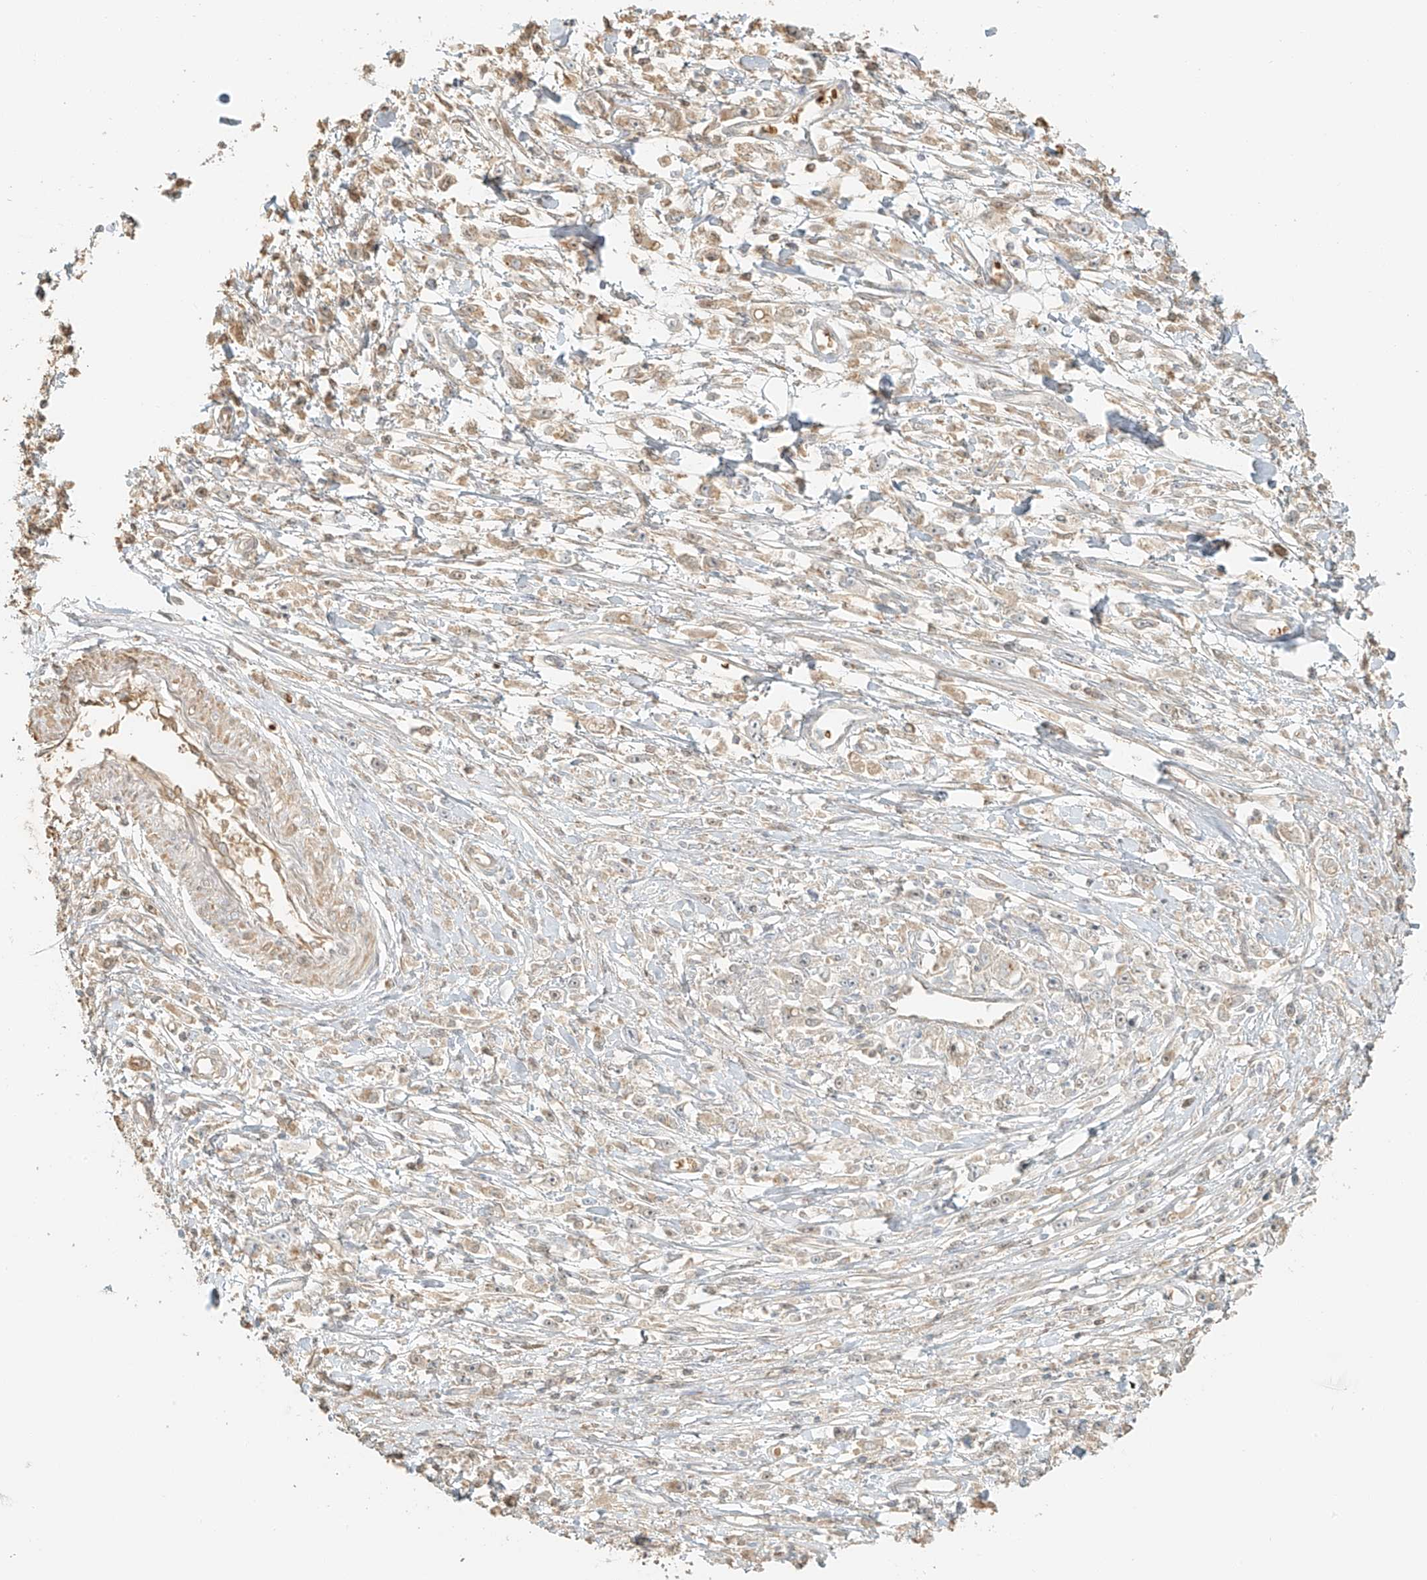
{"staining": {"intensity": "weak", "quantity": "25%-75%", "location": "cytoplasmic/membranous"}, "tissue": "stomach cancer", "cell_type": "Tumor cells", "image_type": "cancer", "snomed": [{"axis": "morphology", "description": "Adenocarcinoma, NOS"}, {"axis": "topography", "description": "Stomach"}], "caption": "Human stomach cancer (adenocarcinoma) stained with a protein marker displays weak staining in tumor cells.", "gene": "UPK1B", "patient": {"sex": "female", "age": 59}}